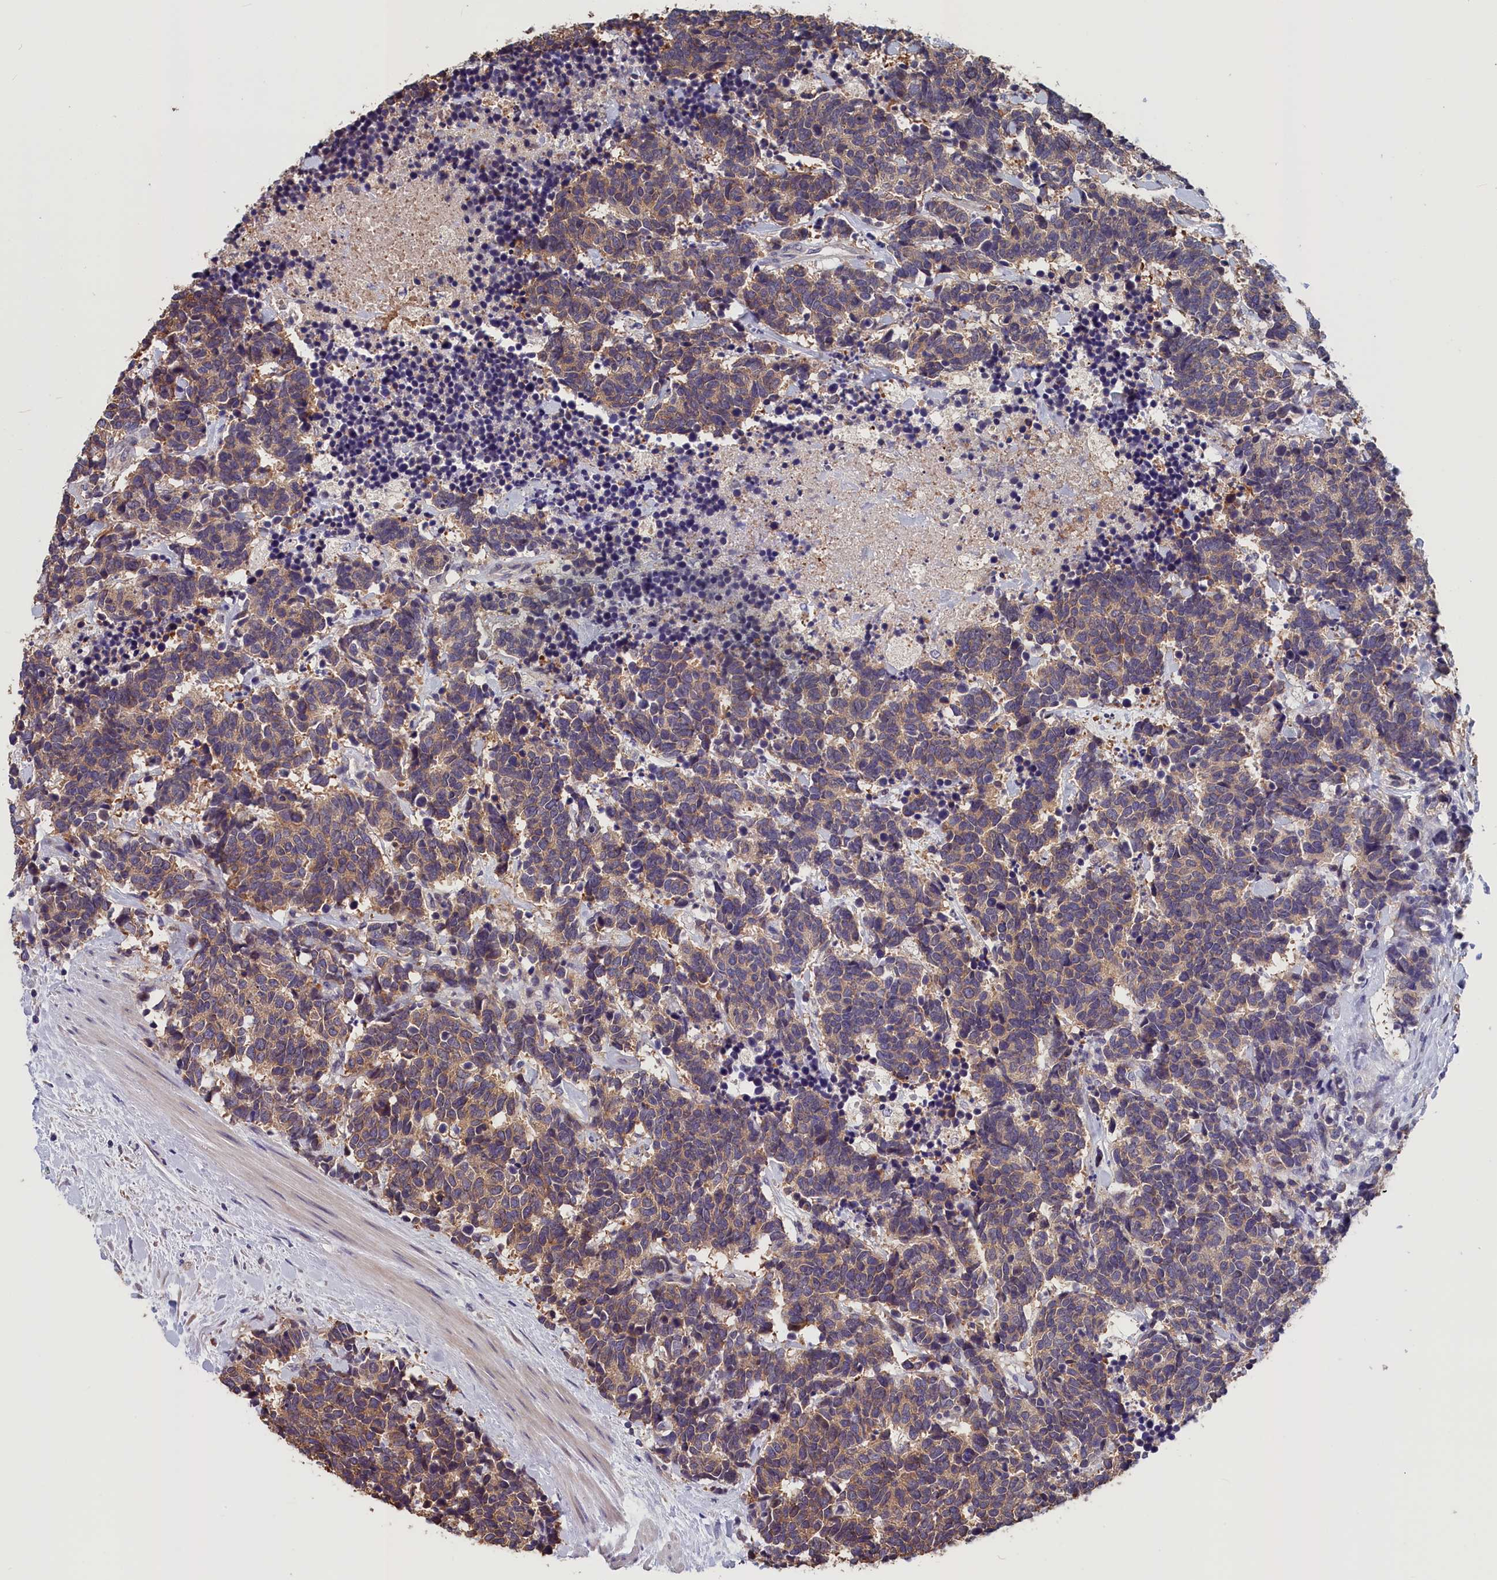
{"staining": {"intensity": "moderate", "quantity": ">75%", "location": "cytoplasmic/membranous"}, "tissue": "carcinoid", "cell_type": "Tumor cells", "image_type": "cancer", "snomed": [{"axis": "morphology", "description": "Carcinoma, NOS"}, {"axis": "morphology", "description": "Carcinoid, malignant, NOS"}, {"axis": "topography", "description": "Prostate"}], "caption": "Human carcinoid (malignant) stained for a protein (brown) demonstrates moderate cytoplasmic/membranous positive staining in about >75% of tumor cells.", "gene": "TMEM116", "patient": {"sex": "male", "age": 57}}